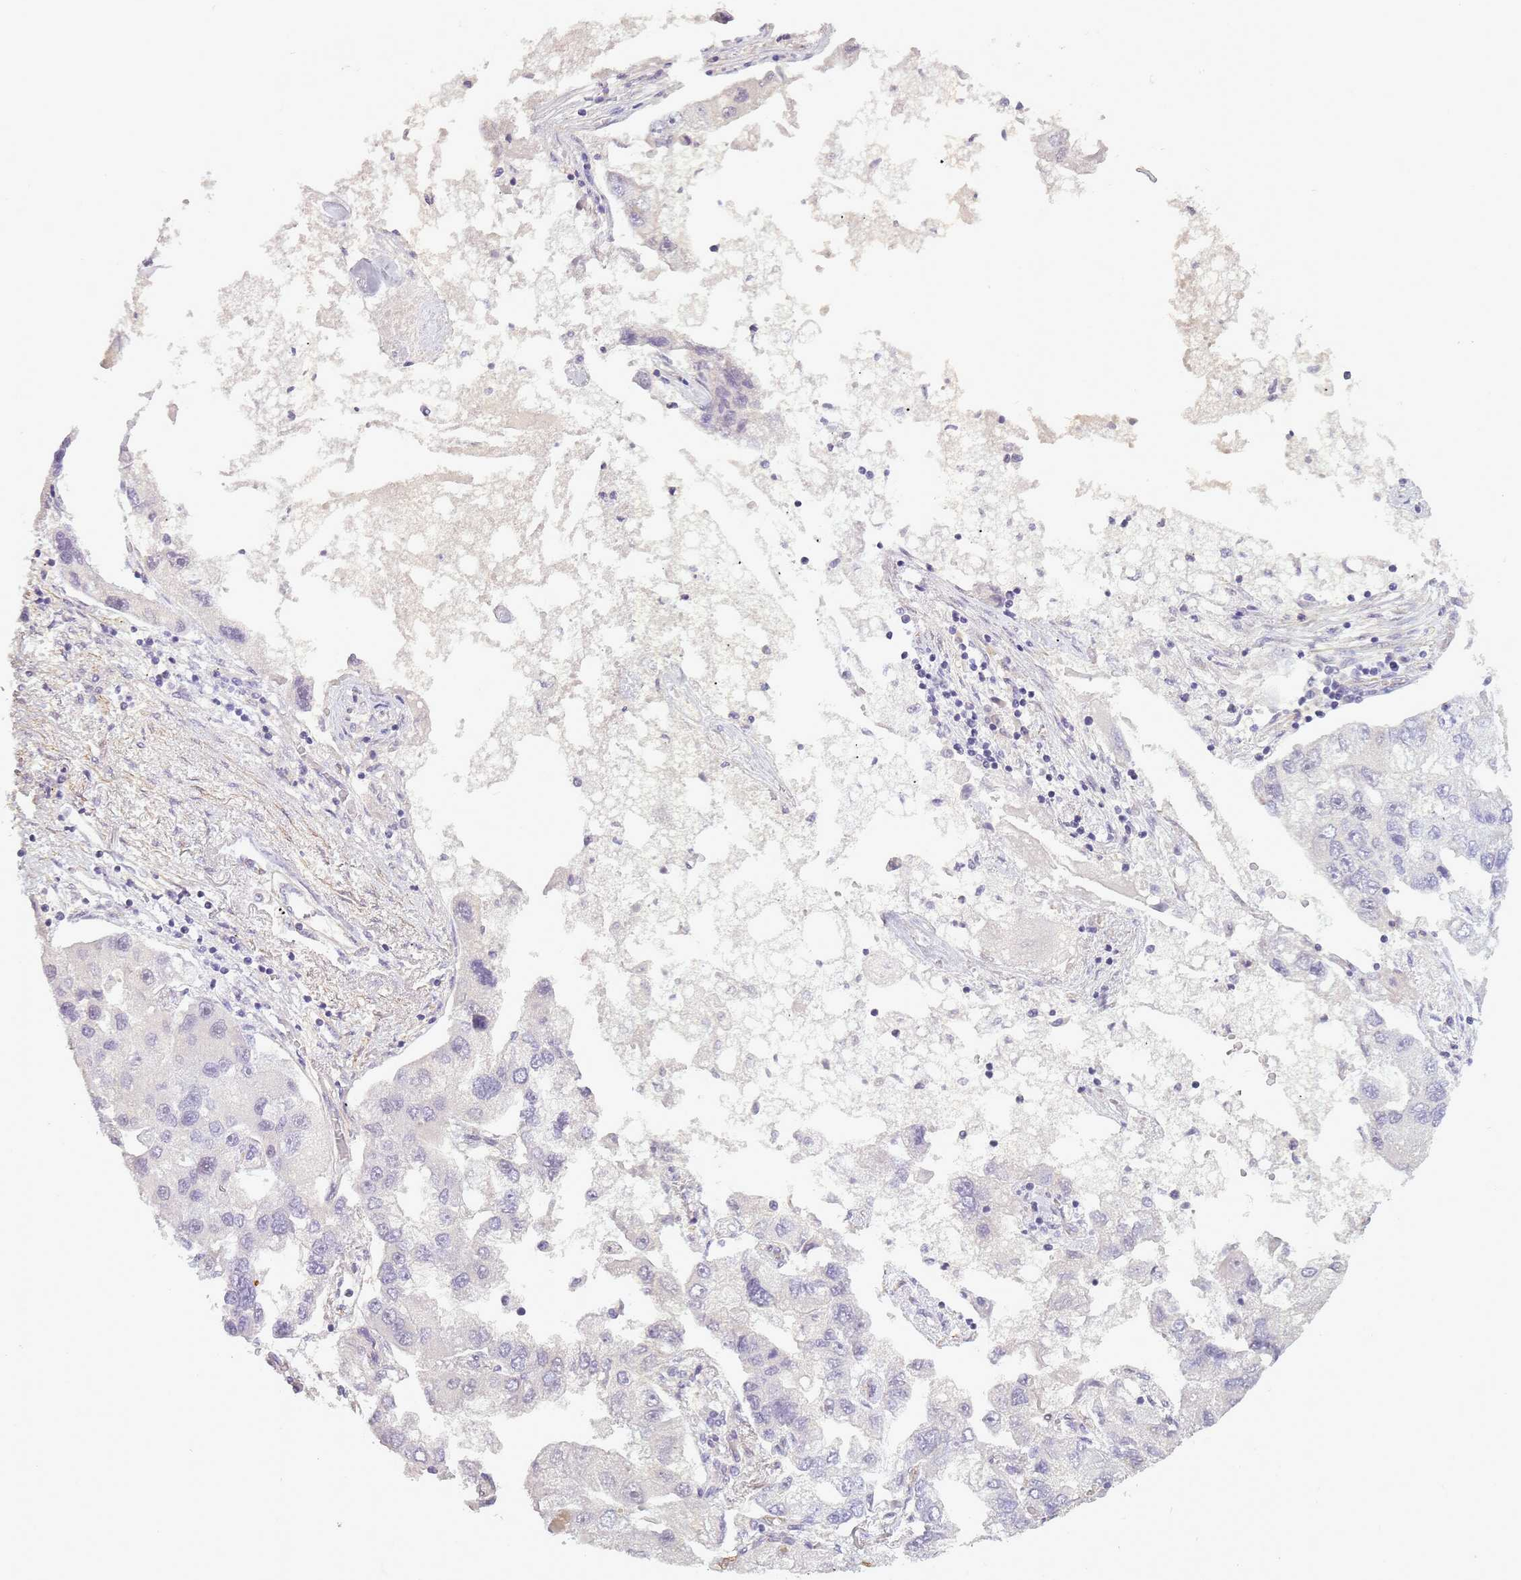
{"staining": {"intensity": "negative", "quantity": "none", "location": "none"}, "tissue": "lung cancer", "cell_type": "Tumor cells", "image_type": "cancer", "snomed": [{"axis": "morphology", "description": "Adenocarcinoma, NOS"}, {"axis": "topography", "description": "Lung"}], "caption": "The micrograph reveals no significant positivity in tumor cells of adenocarcinoma (lung).", "gene": "SLC8A2", "patient": {"sex": "female", "age": 54}}